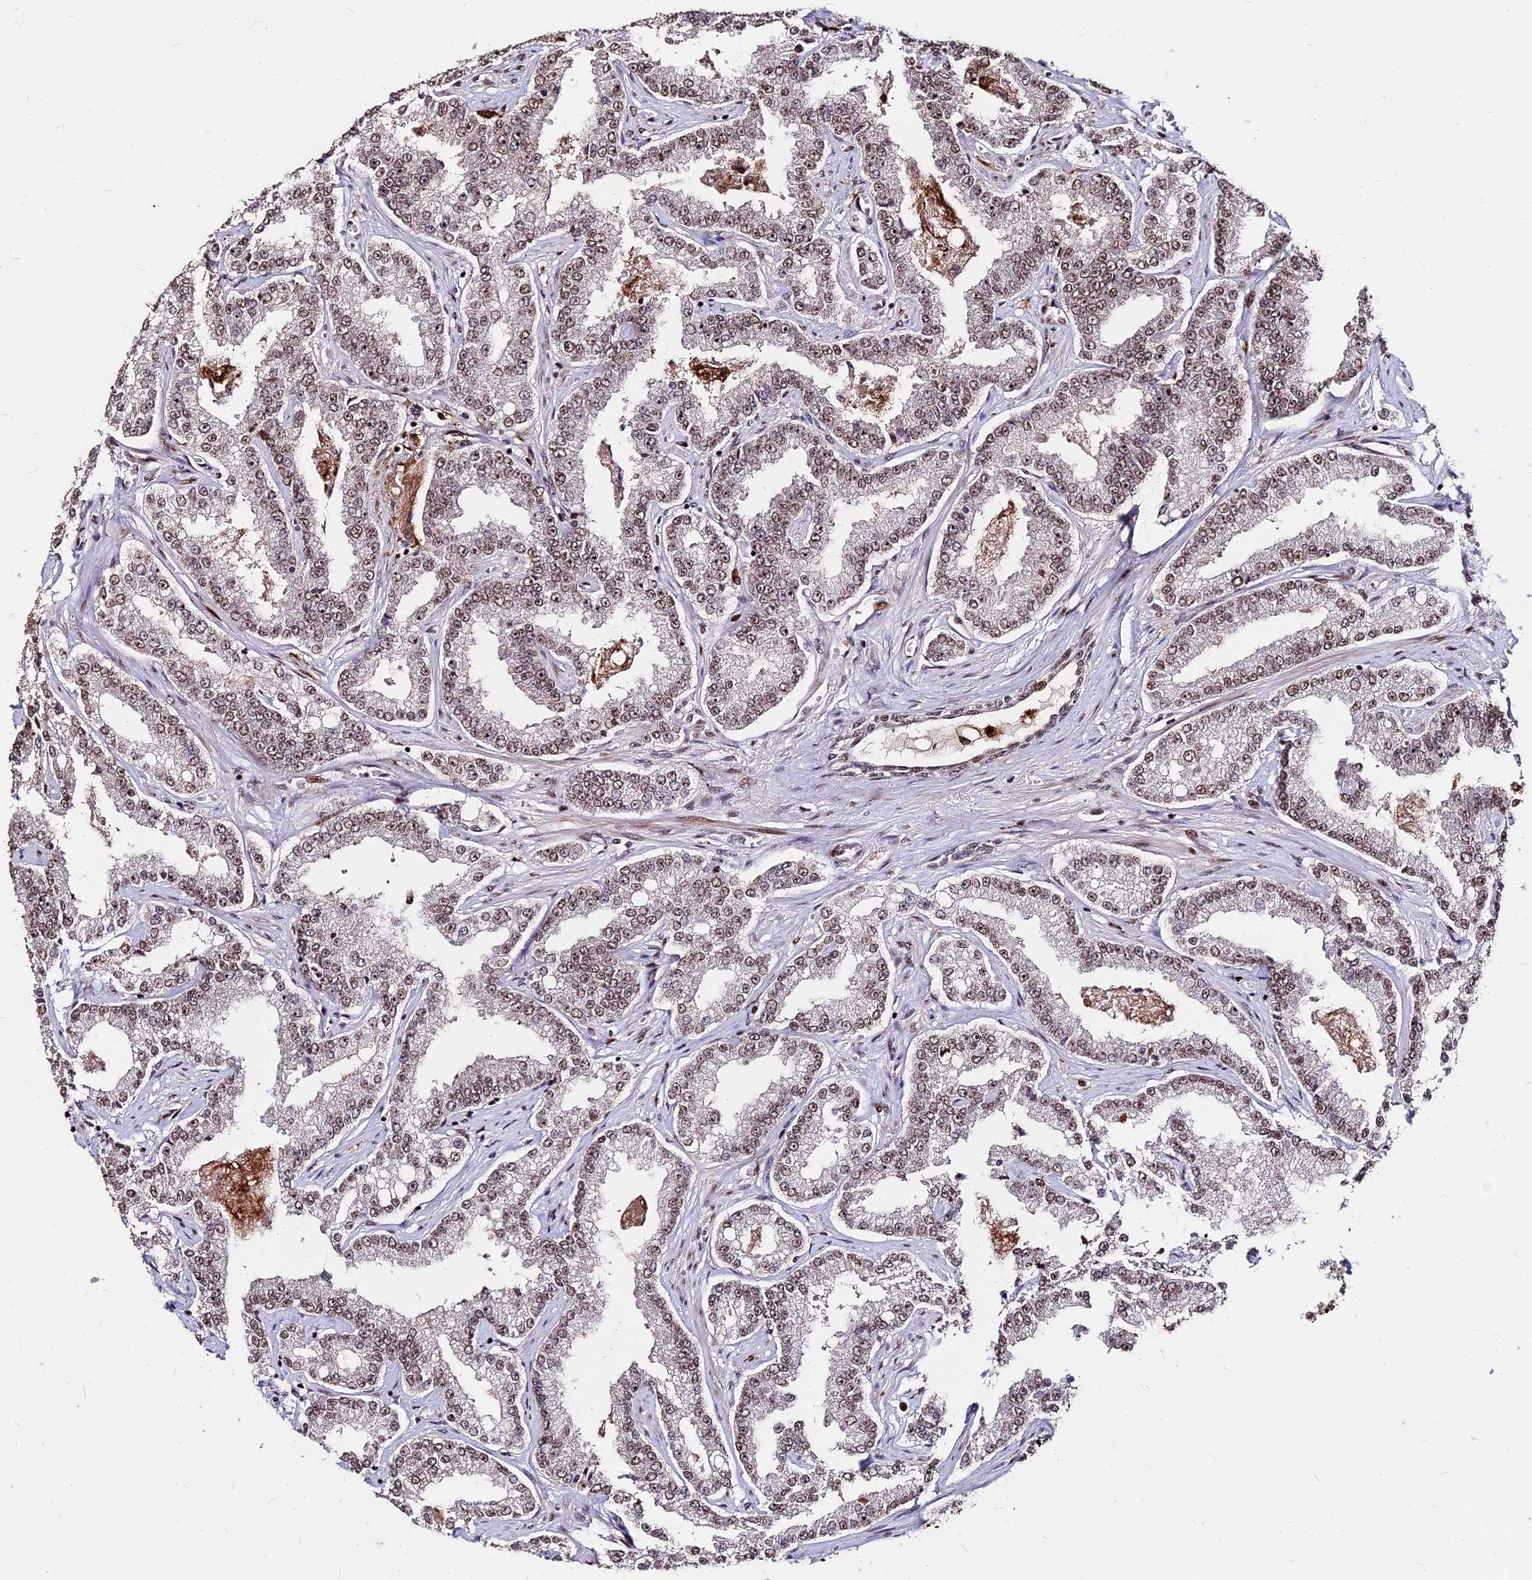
{"staining": {"intensity": "moderate", "quantity": ">75%", "location": "nuclear"}, "tissue": "prostate cancer", "cell_type": "Tumor cells", "image_type": "cancer", "snomed": [{"axis": "morphology", "description": "Normal tissue, NOS"}, {"axis": "morphology", "description": "Adenocarcinoma, High grade"}, {"axis": "topography", "description": "Prostate"}], "caption": "Protein analysis of prostate cancer (adenocarcinoma (high-grade)) tissue shows moderate nuclear positivity in approximately >75% of tumor cells.", "gene": "ZBED4", "patient": {"sex": "male", "age": 83}}